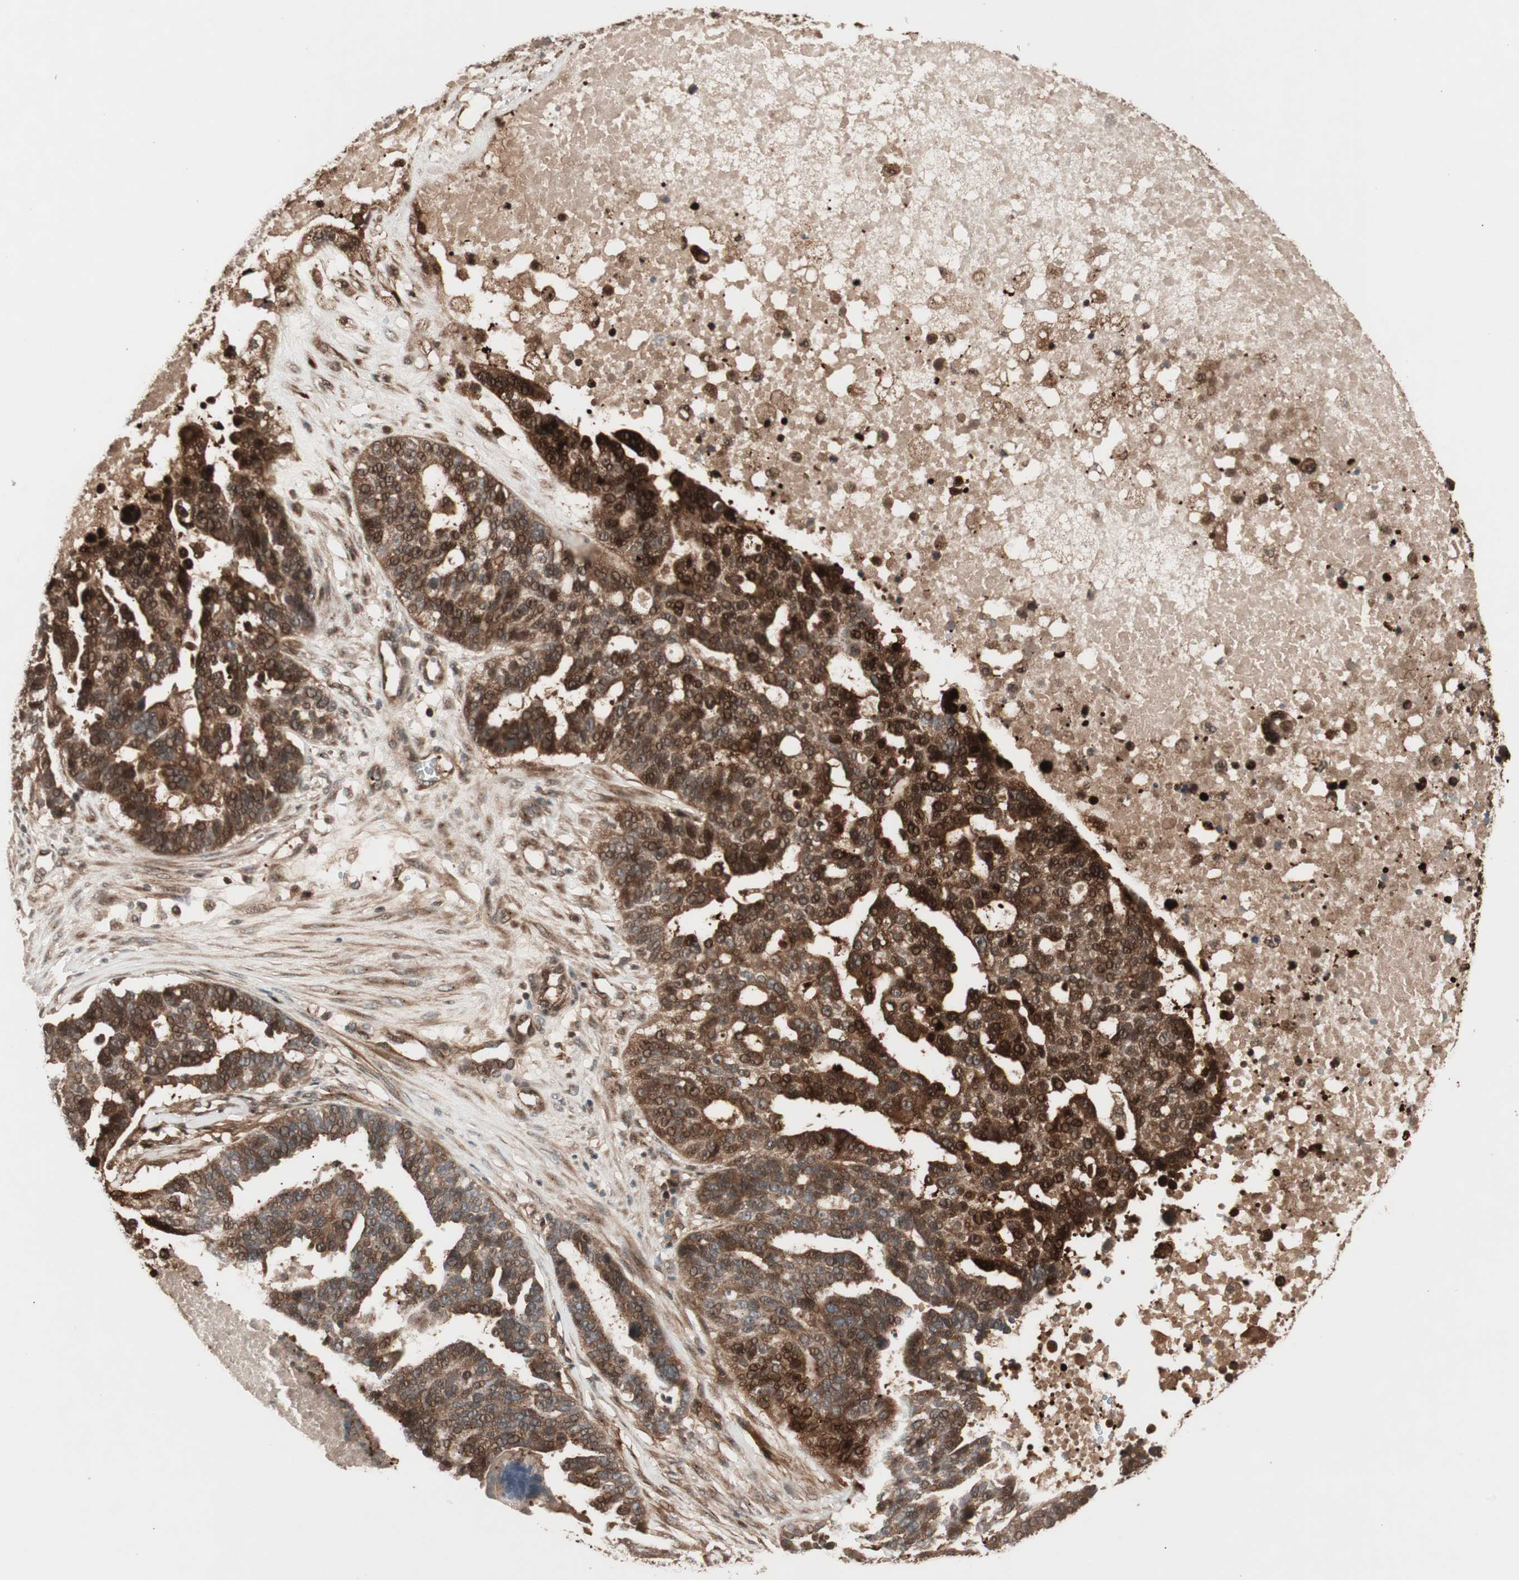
{"staining": {"intensity": "strong", "quantity": ">75%", "location": "cytoplasmic/membranous,nuclear"}, "tissue": "ovarian cancer", "cell_type": "Tumor cells", "image_type": "cancer", "snomed": [{"axis": "morphology", "description": "Cystadenocarcinoma, serous, NOS"}, {"axis": "topography", "description": "Ovary"}], "caption": "This photomicrograph reveals immunohistochemistry (IHC) staining of ovarian serous cystadenocarcinoma, with high strong cytoplasmic/membranous and nuclear expression in approximately >75% of tumor cells.", "gene": "PRKG2", "patient": {"sex": "female", "age": 59}}